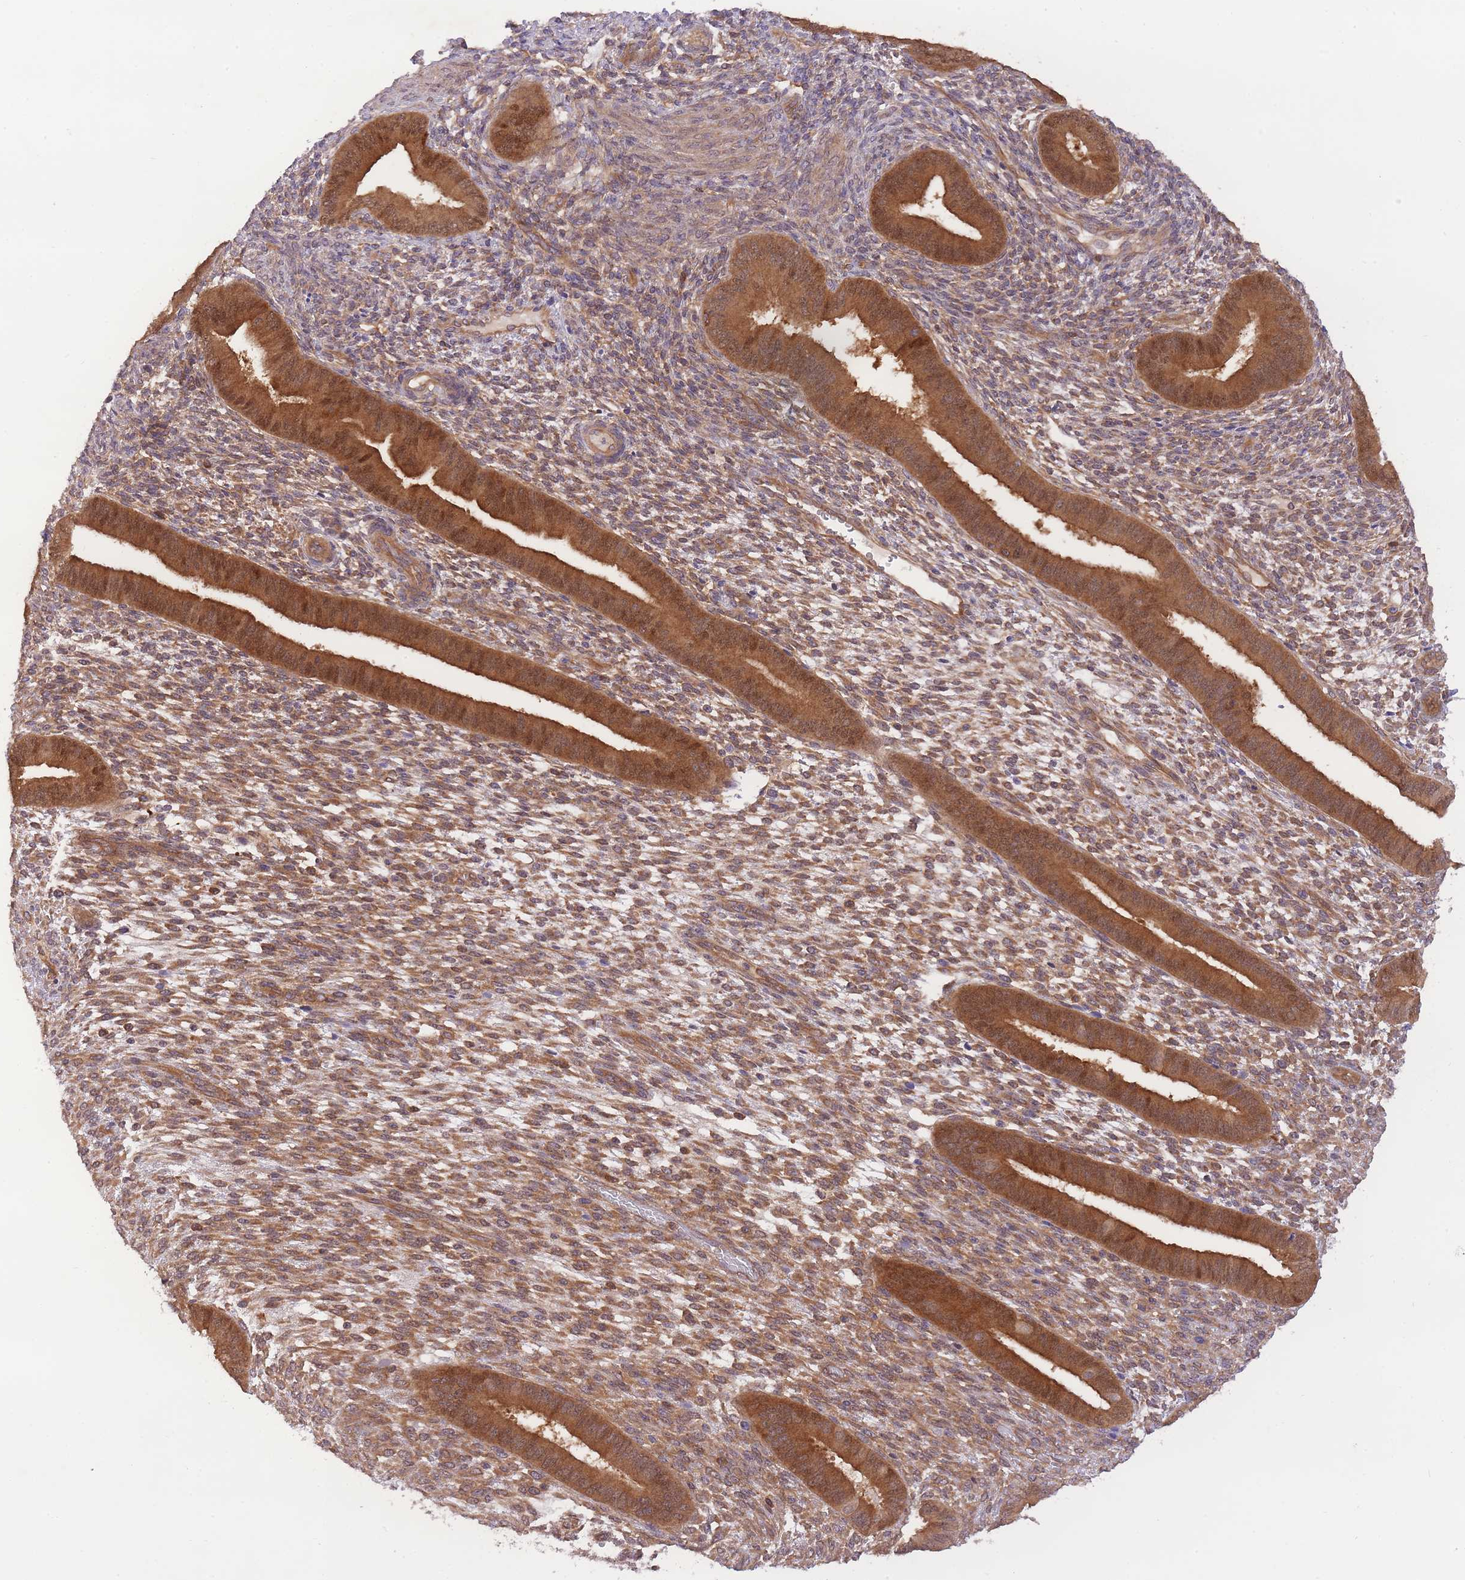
{"staining": {"intensity": "moderate", "quantity": ">75%", "location": "cytoplasmic/membranous"}, "tissue": "endometrium", "cell_type": "Cells in endometrial stroma", "image_type": "normal", "snomed": [{"axis": "morphology", "description": "Normal tissue, NOS"}, {"axis": "topography", "description": "Endometrium"}], "caption": "Brown immunohistochemical staining in normal endometrium exhibits moderate cytoplasmic/membranous expression in about >75% of cells in endometrial stroma.", "gene": "PREP", "patient": {"sex": "female", "age": 36}}